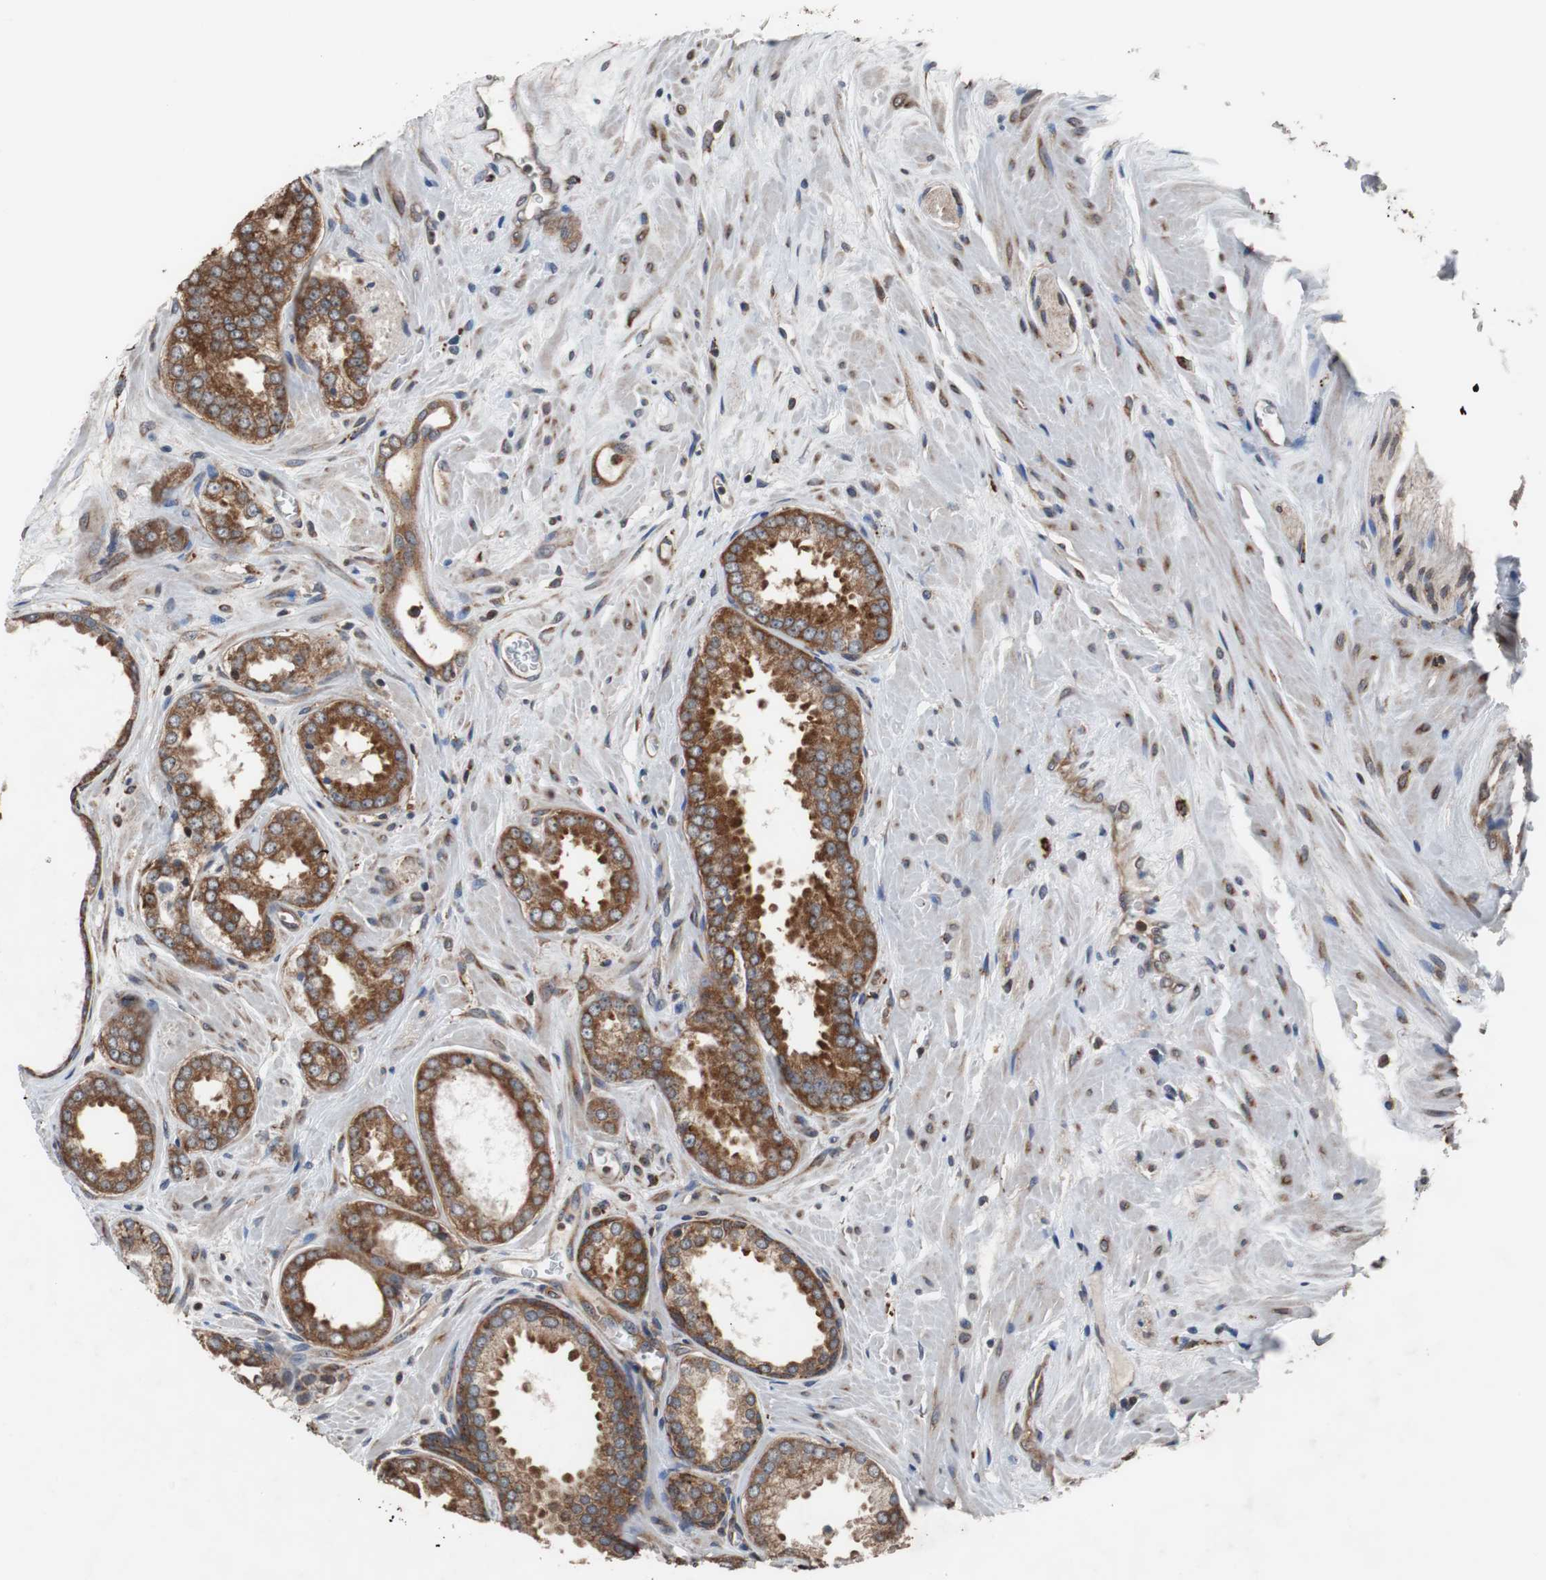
{"staining": {"intensity": "strong", "quantity": ">75%", "location": "cytoplasmic/membranous"}, "tissue": "prostate cancer", "cell_type": "Tumor cells", "image_type": "cancer", "snomed": [{"axis": "morphology", "description": "Adenocarcinoma, Low grade"}, {"axis": "topography", "description": "Prostate"}], "caption": "Immunohistochemistry histopathology image of prostate low-grade adenocarcinoma stained for a protein (brown), which reveals high levels of strong cytoplasmic/membranous staining in approximately >75% of tumor cells.", "gene": "USP10", "patient": {"sex": "male", "age": 60}}